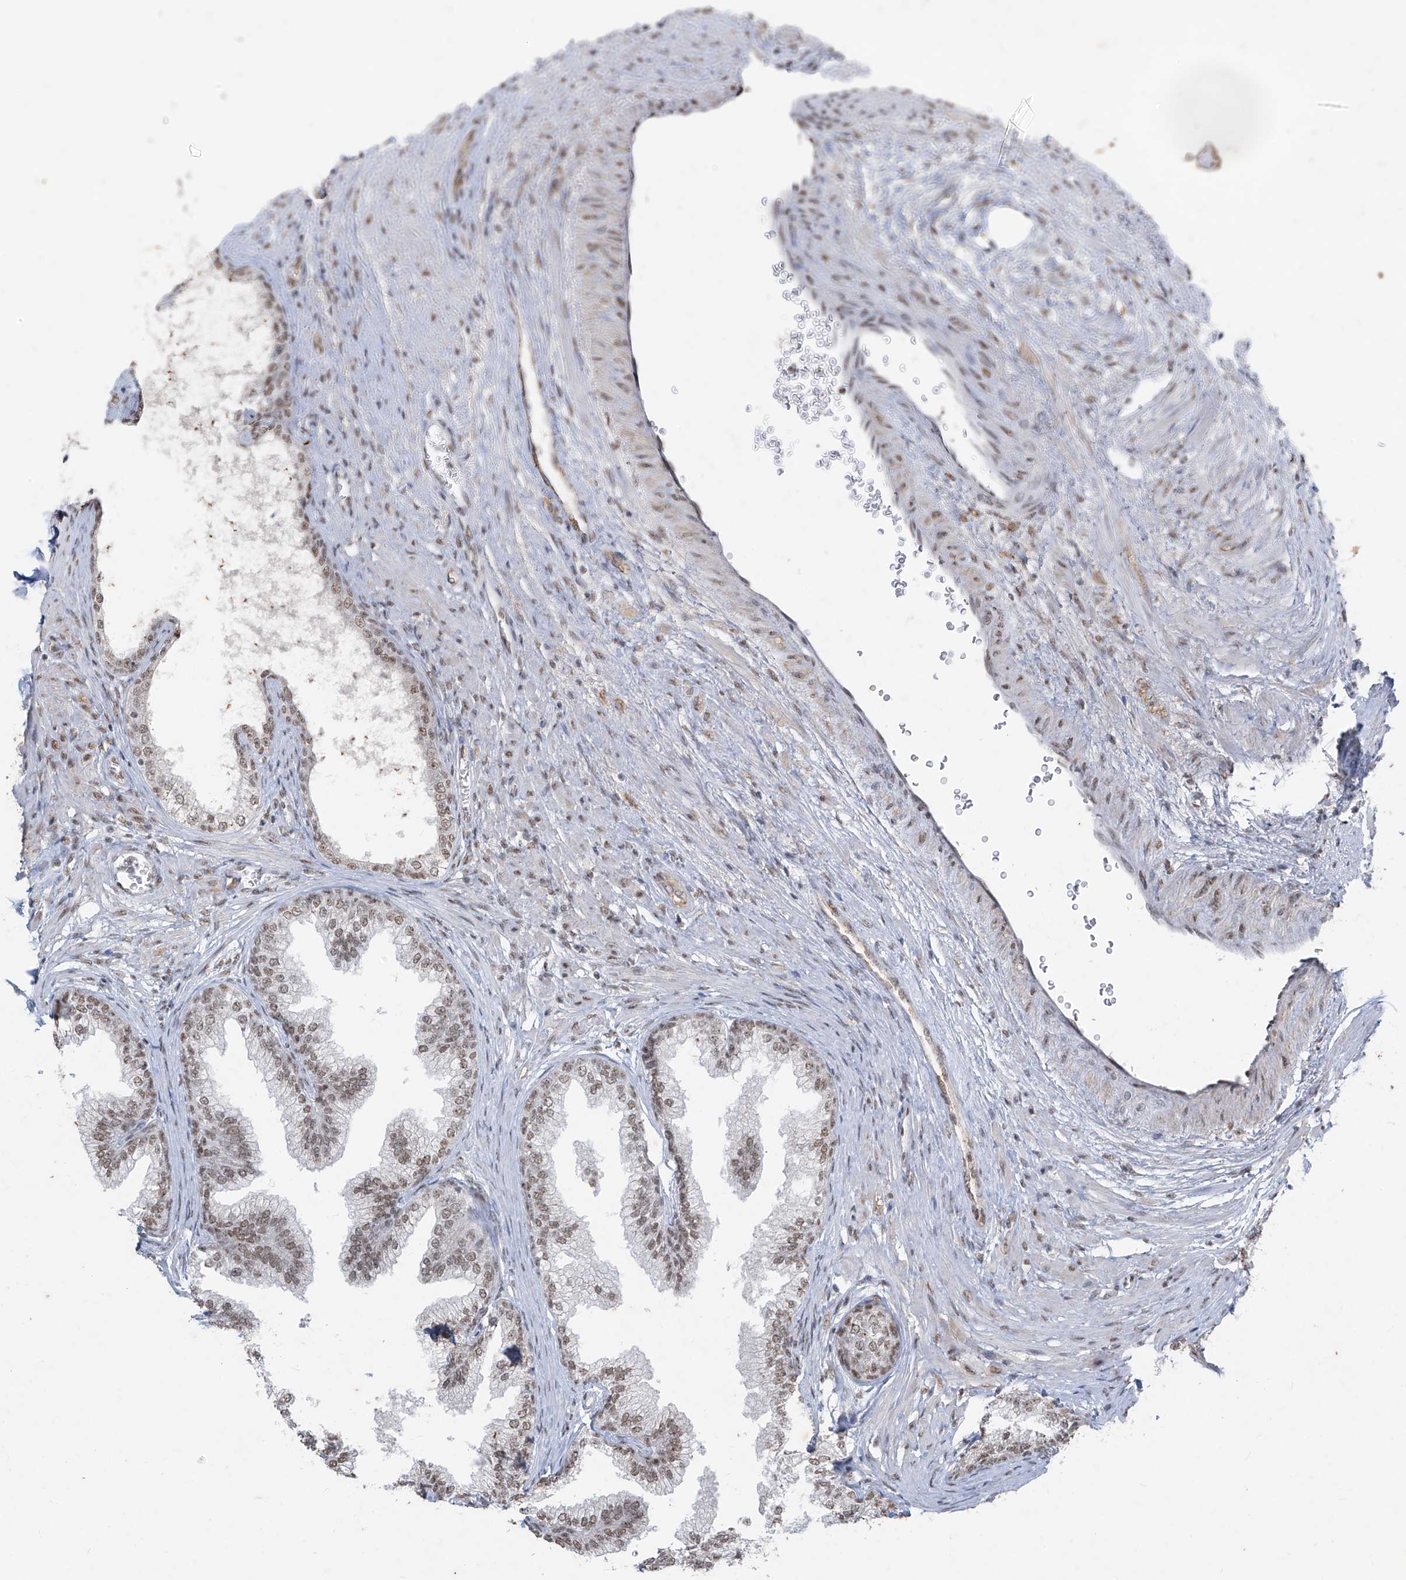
{"staining": {"intensity": "moderate", "quantity": ">75%", "location": "nuclear"}, "tissue": "prostate", "cell_type": "Glandular cells", "image_type": "normal", "snomed": [{"axis": "morphology", "description": "Normal tissue, NOS"}, {"axis": "topography", "description": "Prostate"}], "caption": "Glandular cells exhibit medium levels of moderate nuclear positivity in approximately >75% of cells in normal human prostate.", "gene": "TFEC", "patient": {"sex": "male", "age": 76}}